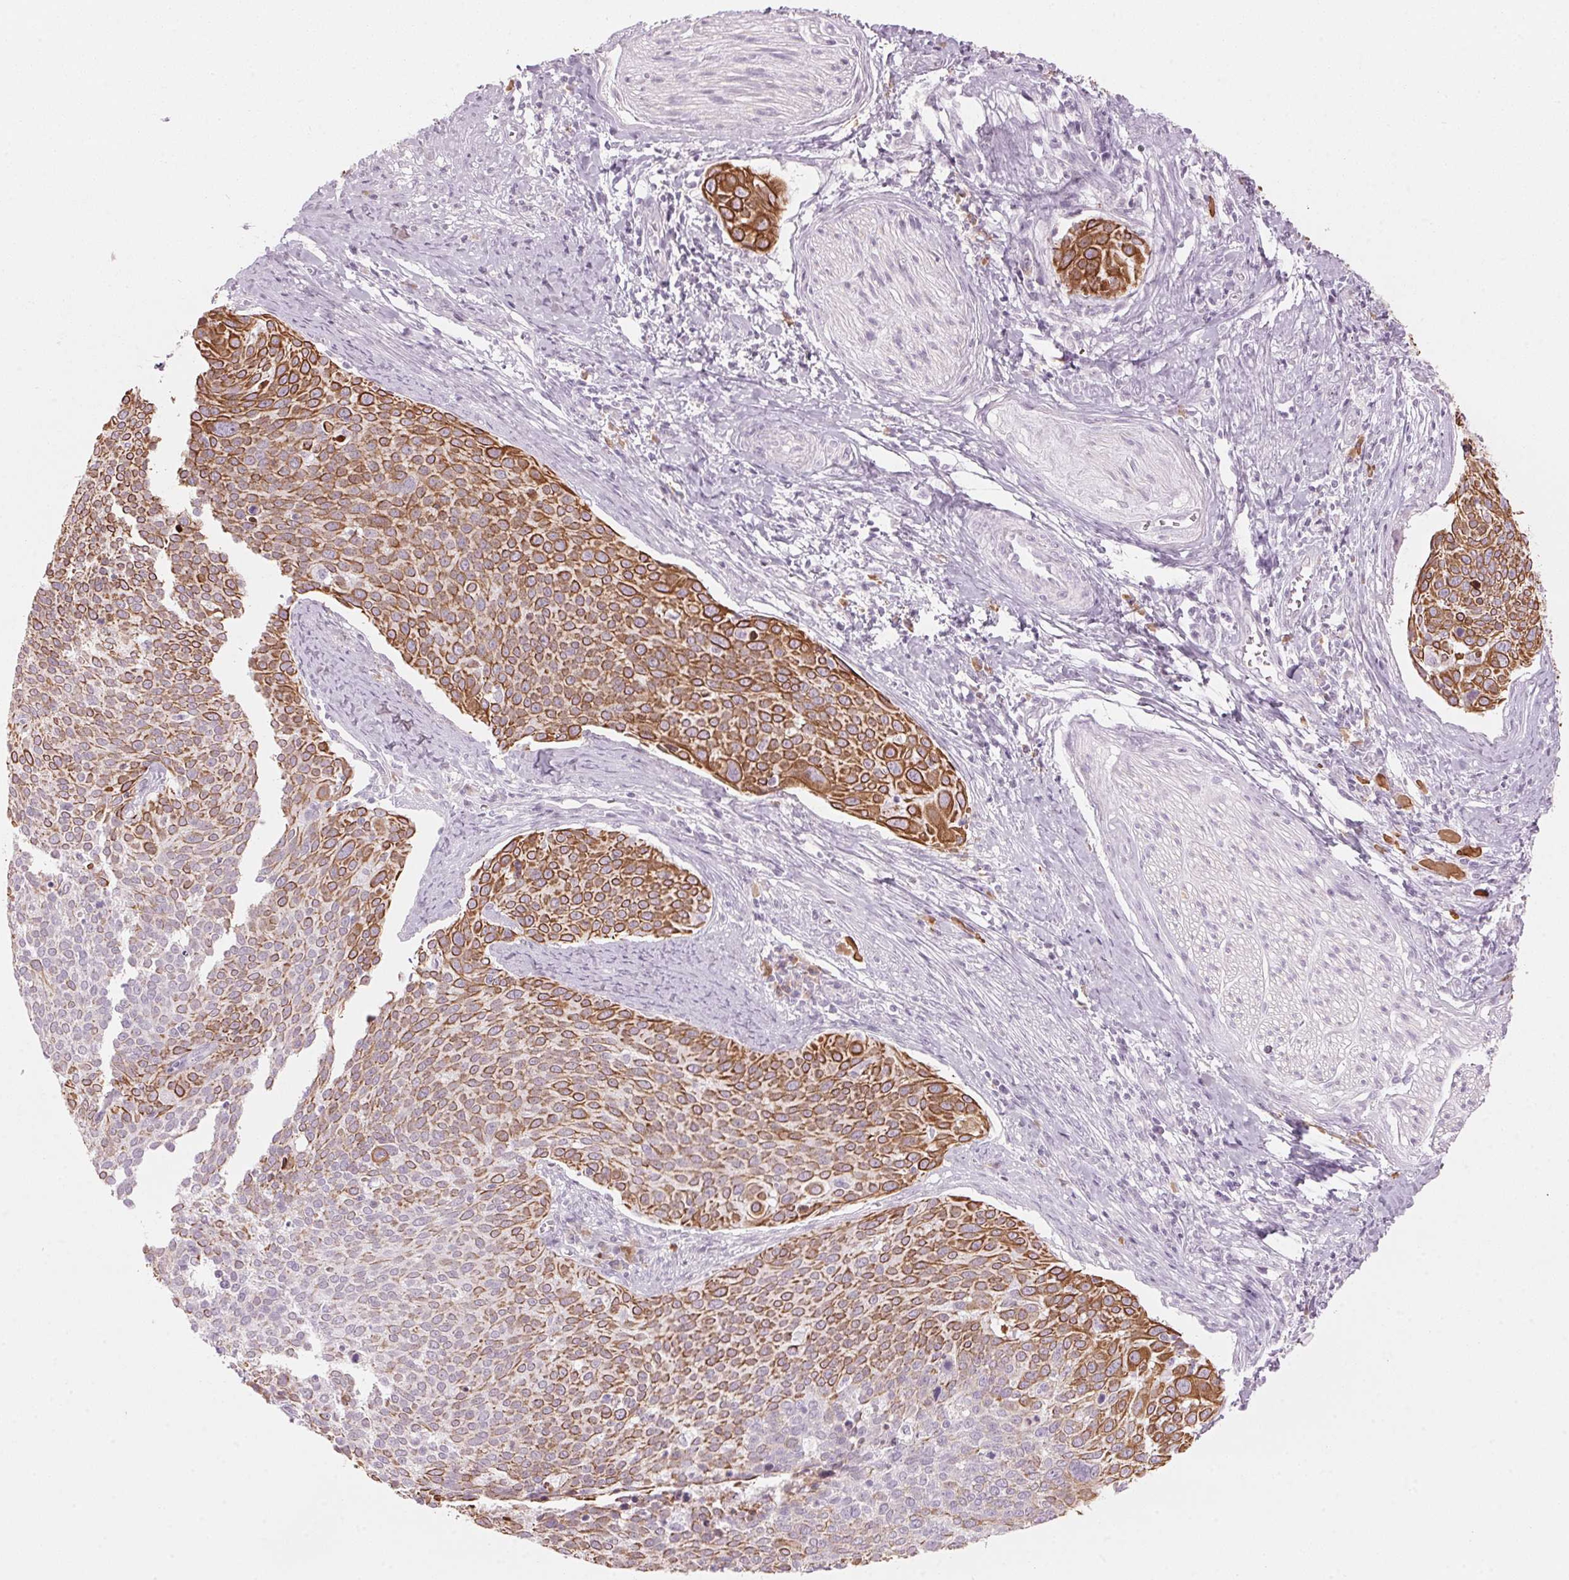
{"staining": {"intensity": "strong", "quantity": ">75%", "location": "cytoplasmic/membranous"}, "tissue": "cervical cancer", "cell_type": "Tumor cells", "image_type": "cancer", "snomed": [{"axis": "morphology", "description": "Squamous cell carcinoma, NOS"}, {"axis": "topography", "description": "Cervix"}], "caption": "There is high levels of strong cytoplasmic/membranous expression in tumor cells of cervical cancer (squamous cell carcinoma), as demonstrated by immunohistochemical staining (brown color).", "gene": "SCTR", "patient": {"sex": "female", "age": 39}}